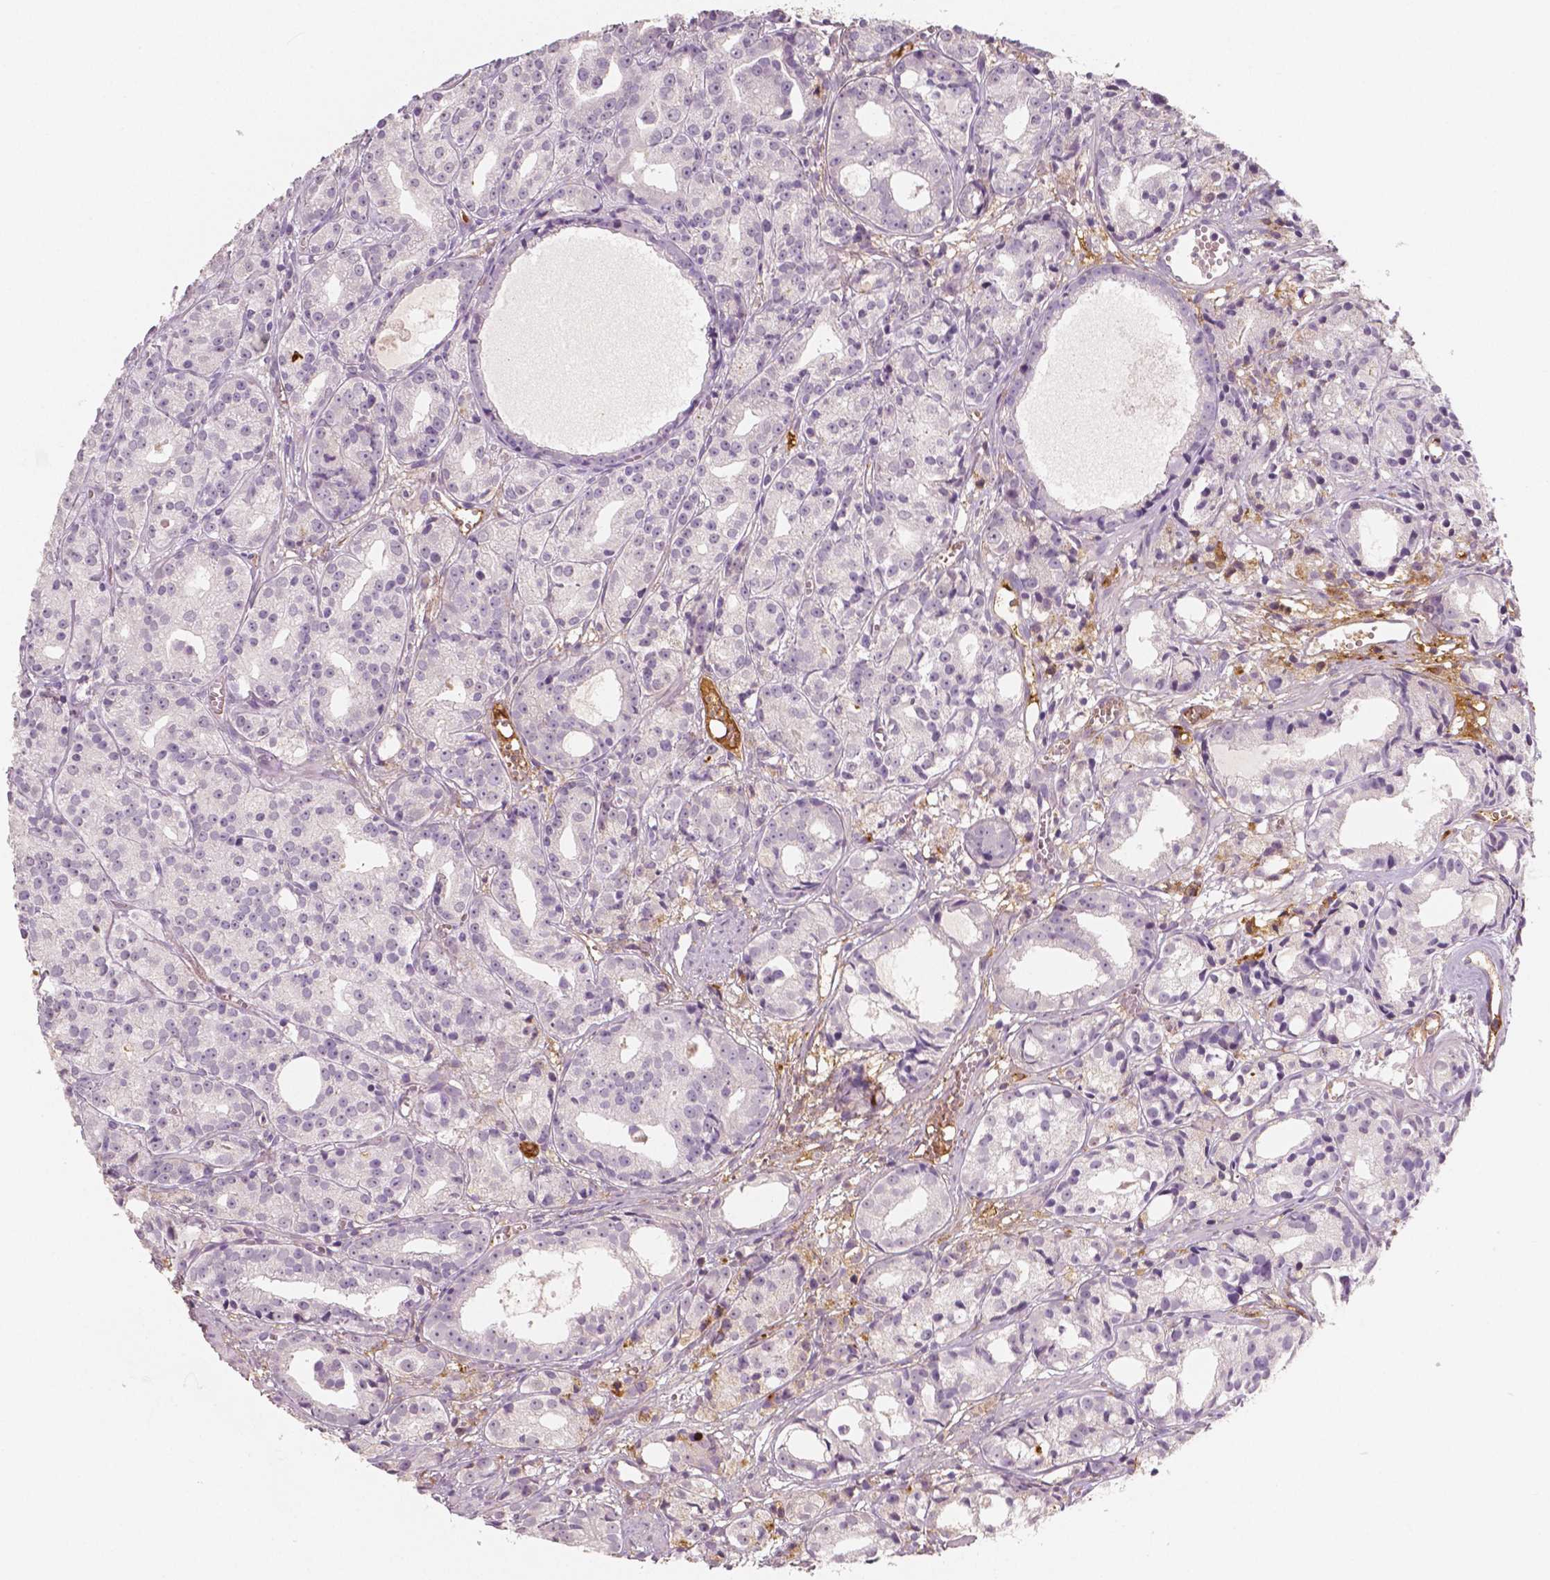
{"staining": {"intensity": "negative", "quantity": "none", "location": "none"}, "tissue": "prostate cancer", "cell_type": "Tumor cells", "image_type": "cancer", "snomed": [{"axis": "morphology", "description": "Adenocarcinoma, Medium grade"}, {"axis": "topography", "description": "Prostate"}], "caption": "This micrograph is of prostate medium-grade adenocarcinoma stained with immunohistochemistry to label a protein in brown with the nuclei are counter-stained blue. There is no staining in tumor cells.", "gene": "APOA4", "patient": {"sex": "male", "age": 74}}